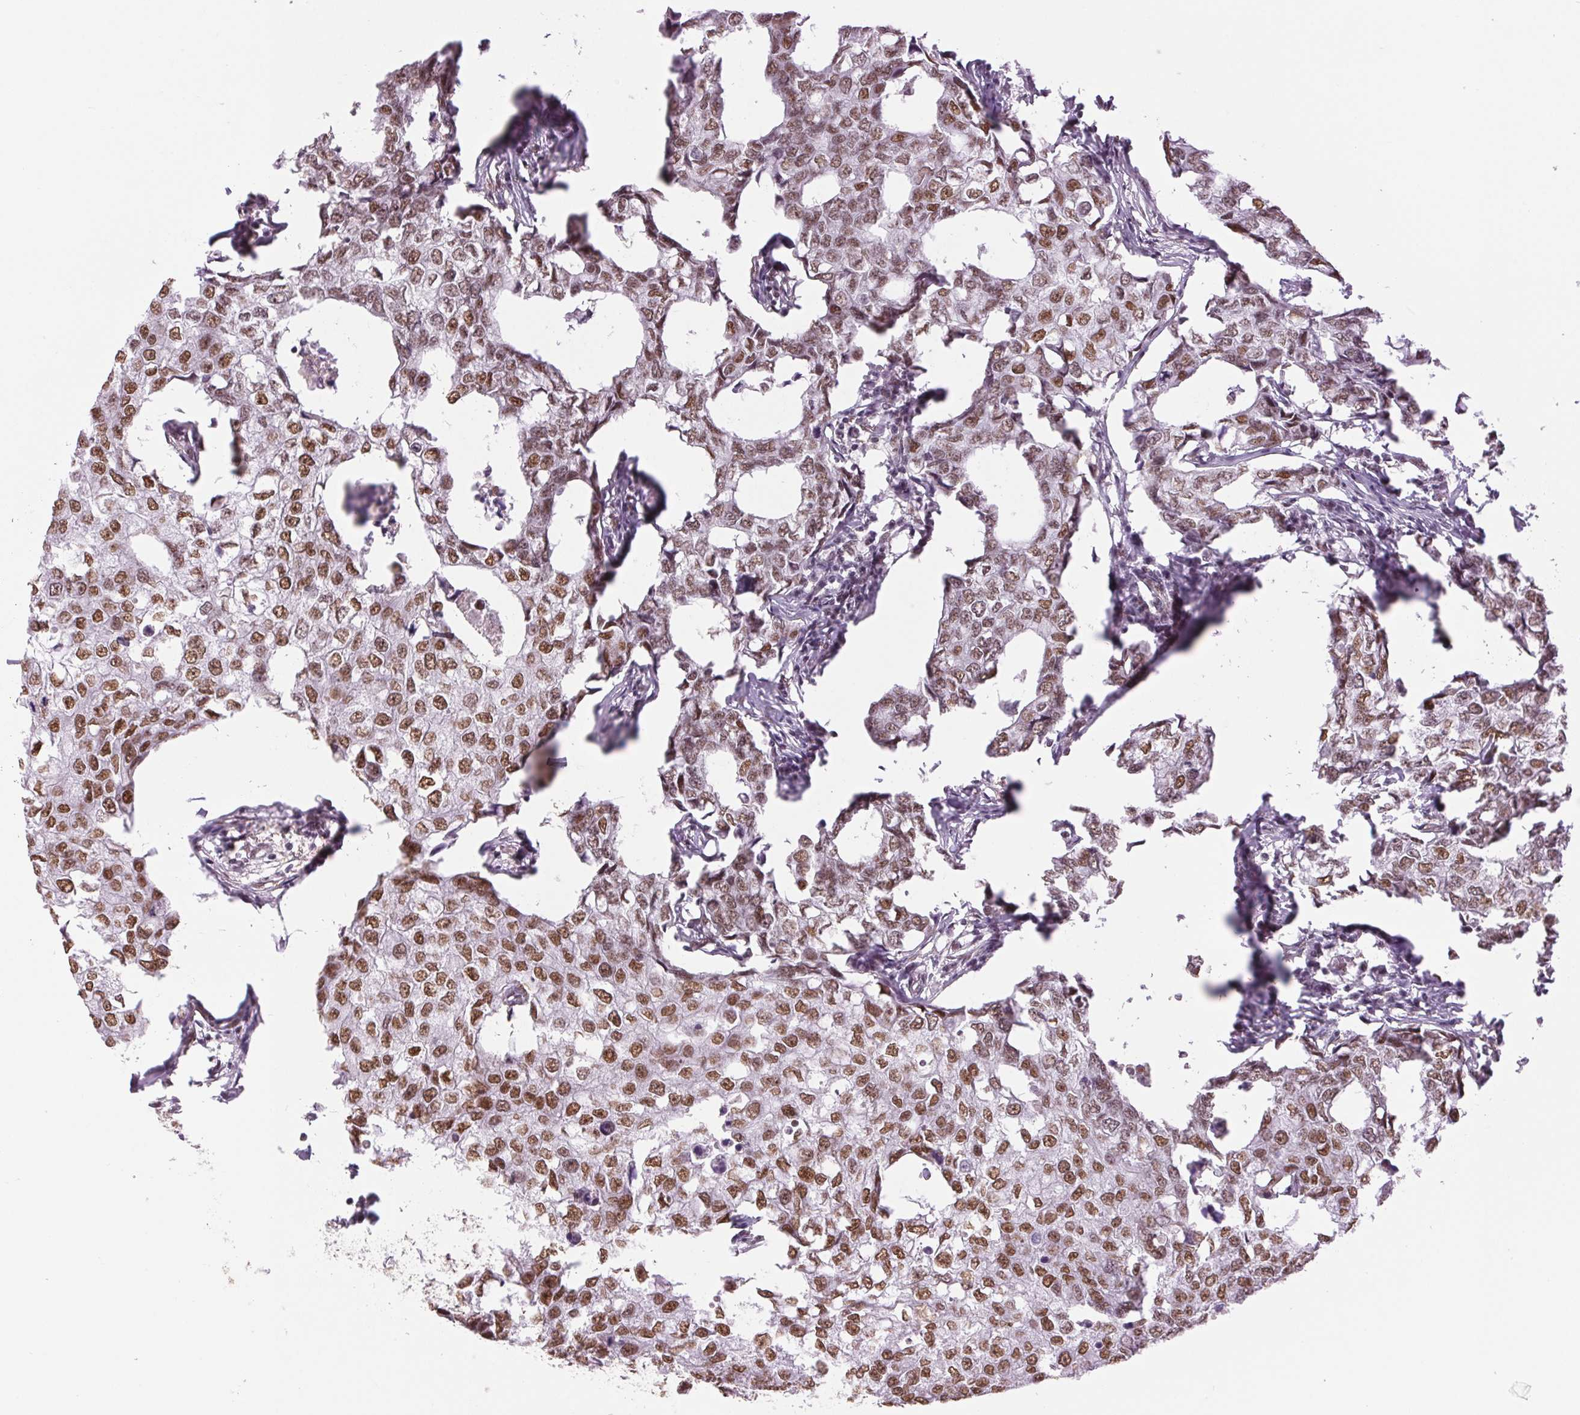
{"staining": {"intensity": "moderate", "quantity": ">75%", "location": "nuclear"}, "tissue": "breast cancer", "cell_type": "Tumor cells", "image_type": "cancer", "snomed": [{"axis": "morphology", "description": "Duct carcinoma"}, {"axis": "topography", "description": "Breast"}], "caption": "A medium amount of moderate nuclear expression is present in about >75% of tumor cells in breast cancer tissue.", "gene": "ZFR2", "patient": {"sex": "female", "age": 27}}